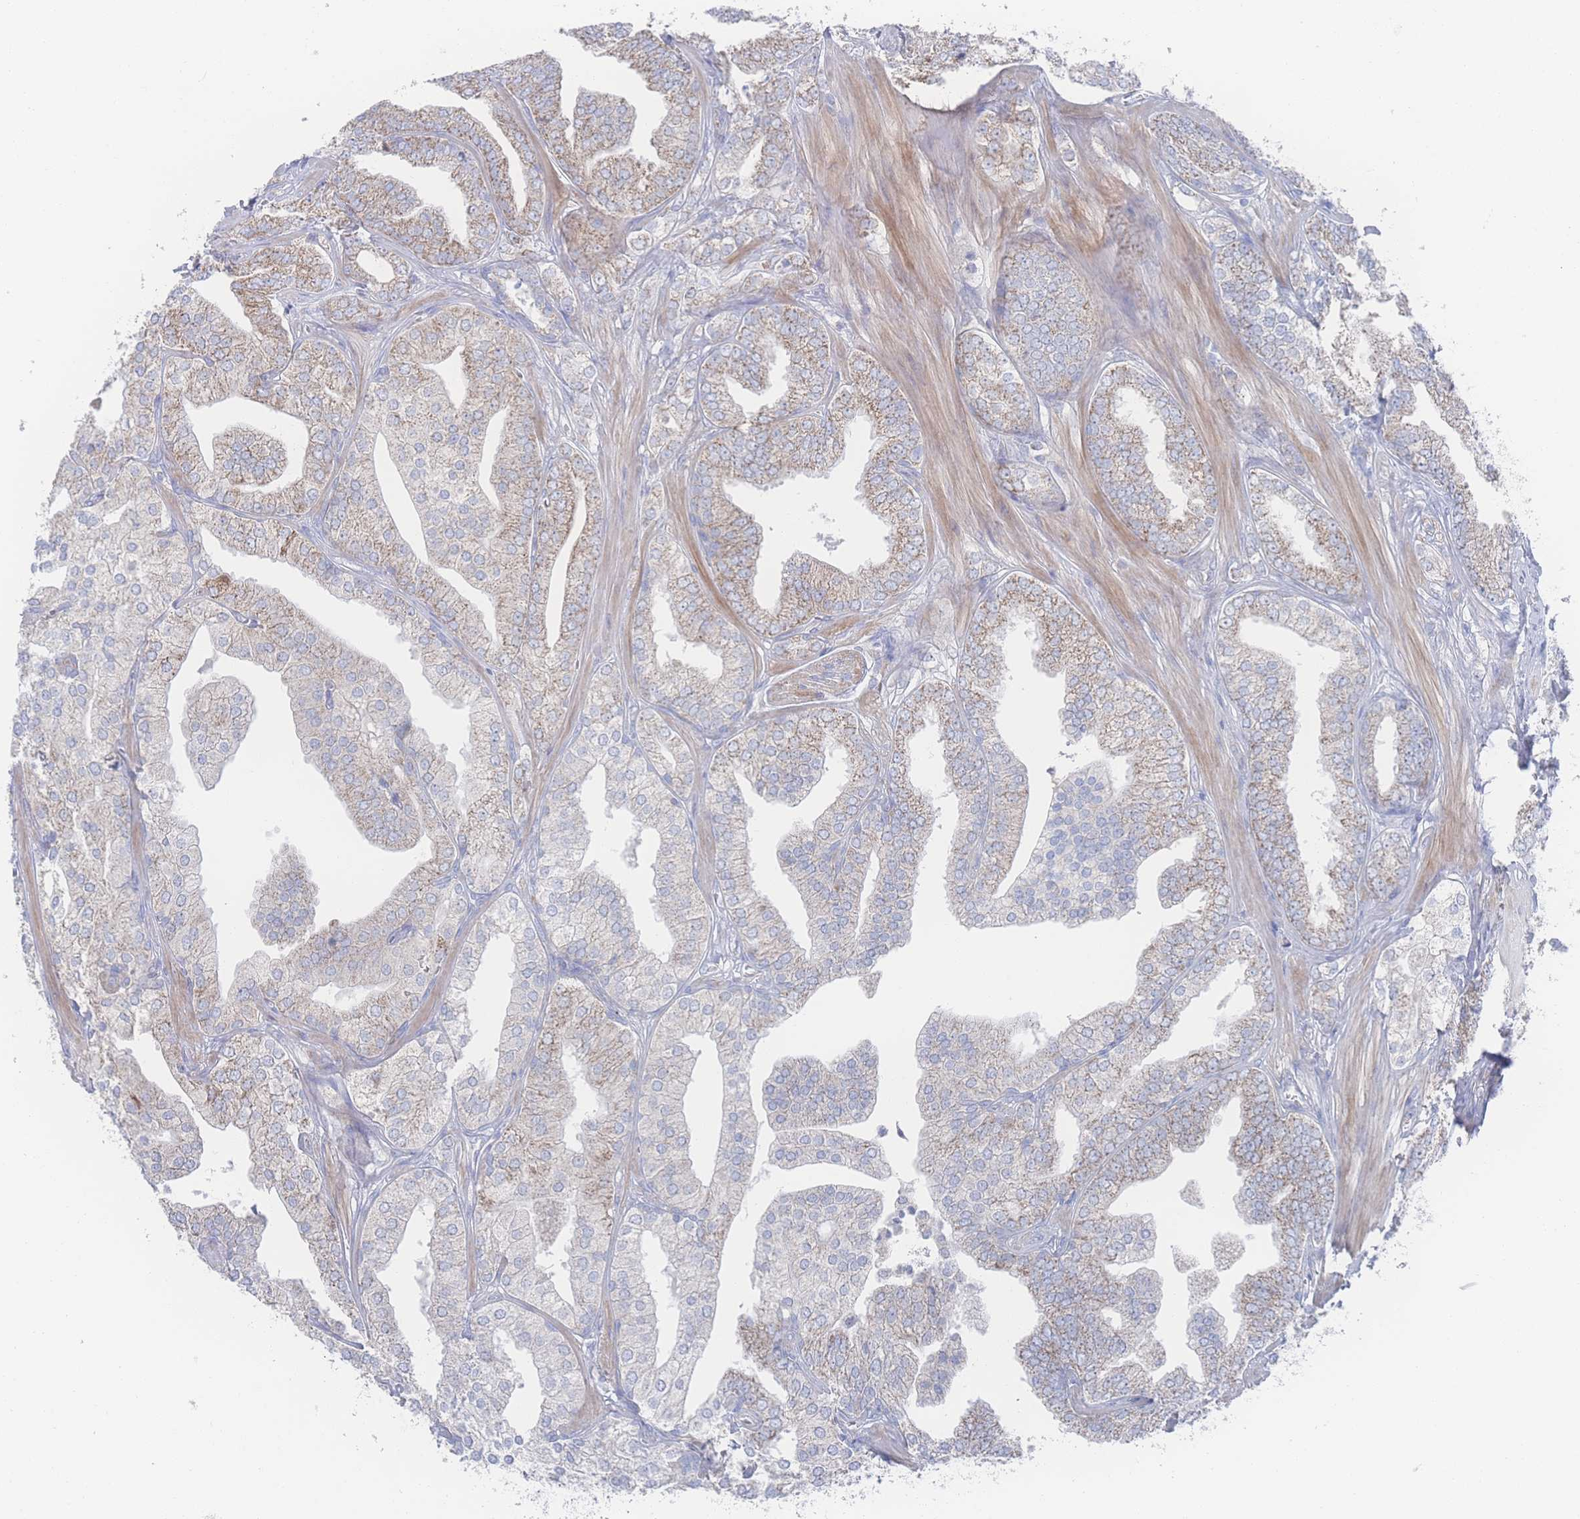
{"staining": {"intensity": "moderate", "quantity": "25%-75%", "location": "cytoplasmic/membranous"}, "tissue": "prostate cancer", "cell_type": "Tumor cells", "image_type": "cancer", "snomed": [{"axis": "morphology", "description": "Adenocarcinoma, High grade"}, {"axis": "topography", "description": "Prostate"}], "caption": "High-power microscopy captured an IHC photomicrograph of prostate cancer, revealing moderate cytoplasmic/membranous staining in approximately 25%-75% of tumor cells.", "gene": "SNPH", "patient": {"sex": "male", "age": 50}}